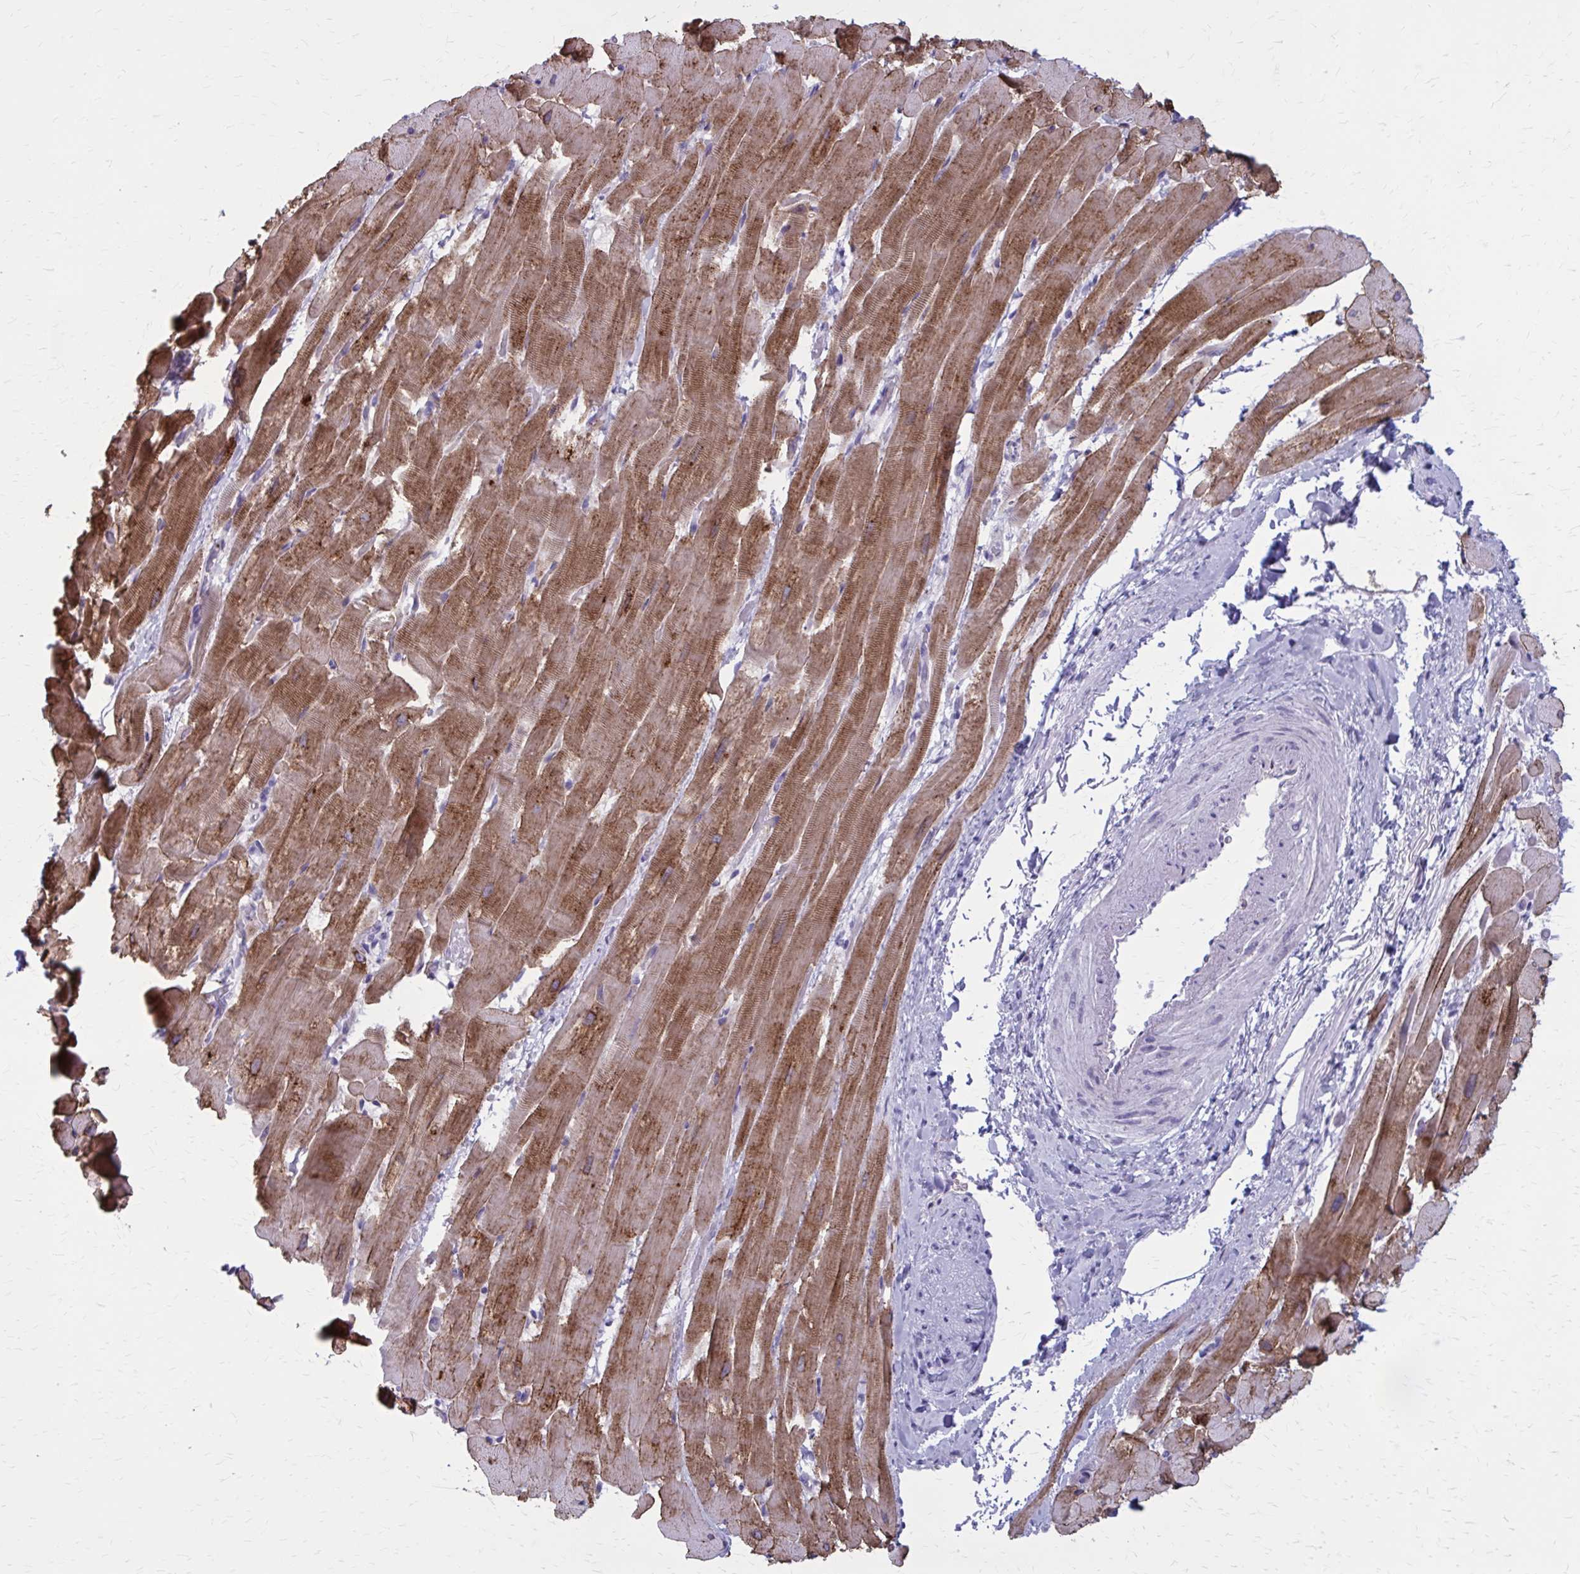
{"staining": {"intensity": "strong", "quantity": ">75%", "location": "cytoplasmic/membranous"}, "tissue": "heart muscle", "cell_type": "Cardiomyocytes", "image_type": "normal", "snomed": [{"axis": "morphology", "description": "Normal tissue, NOS"}, {"axis": "topography", "description": "Heart"}], "caption": "Heart muscle stained with DAB (3,3'-diaminobenzidine) IHC exhibits high levels of strong cytoplasmic/membranous positivity in about >75% of cardiomyocytes. (brown staining indicates protein expression, while blue staining denotes nuclei).", "gene": "CASQ2", "patient": {"sex": "male", "age": 37}}